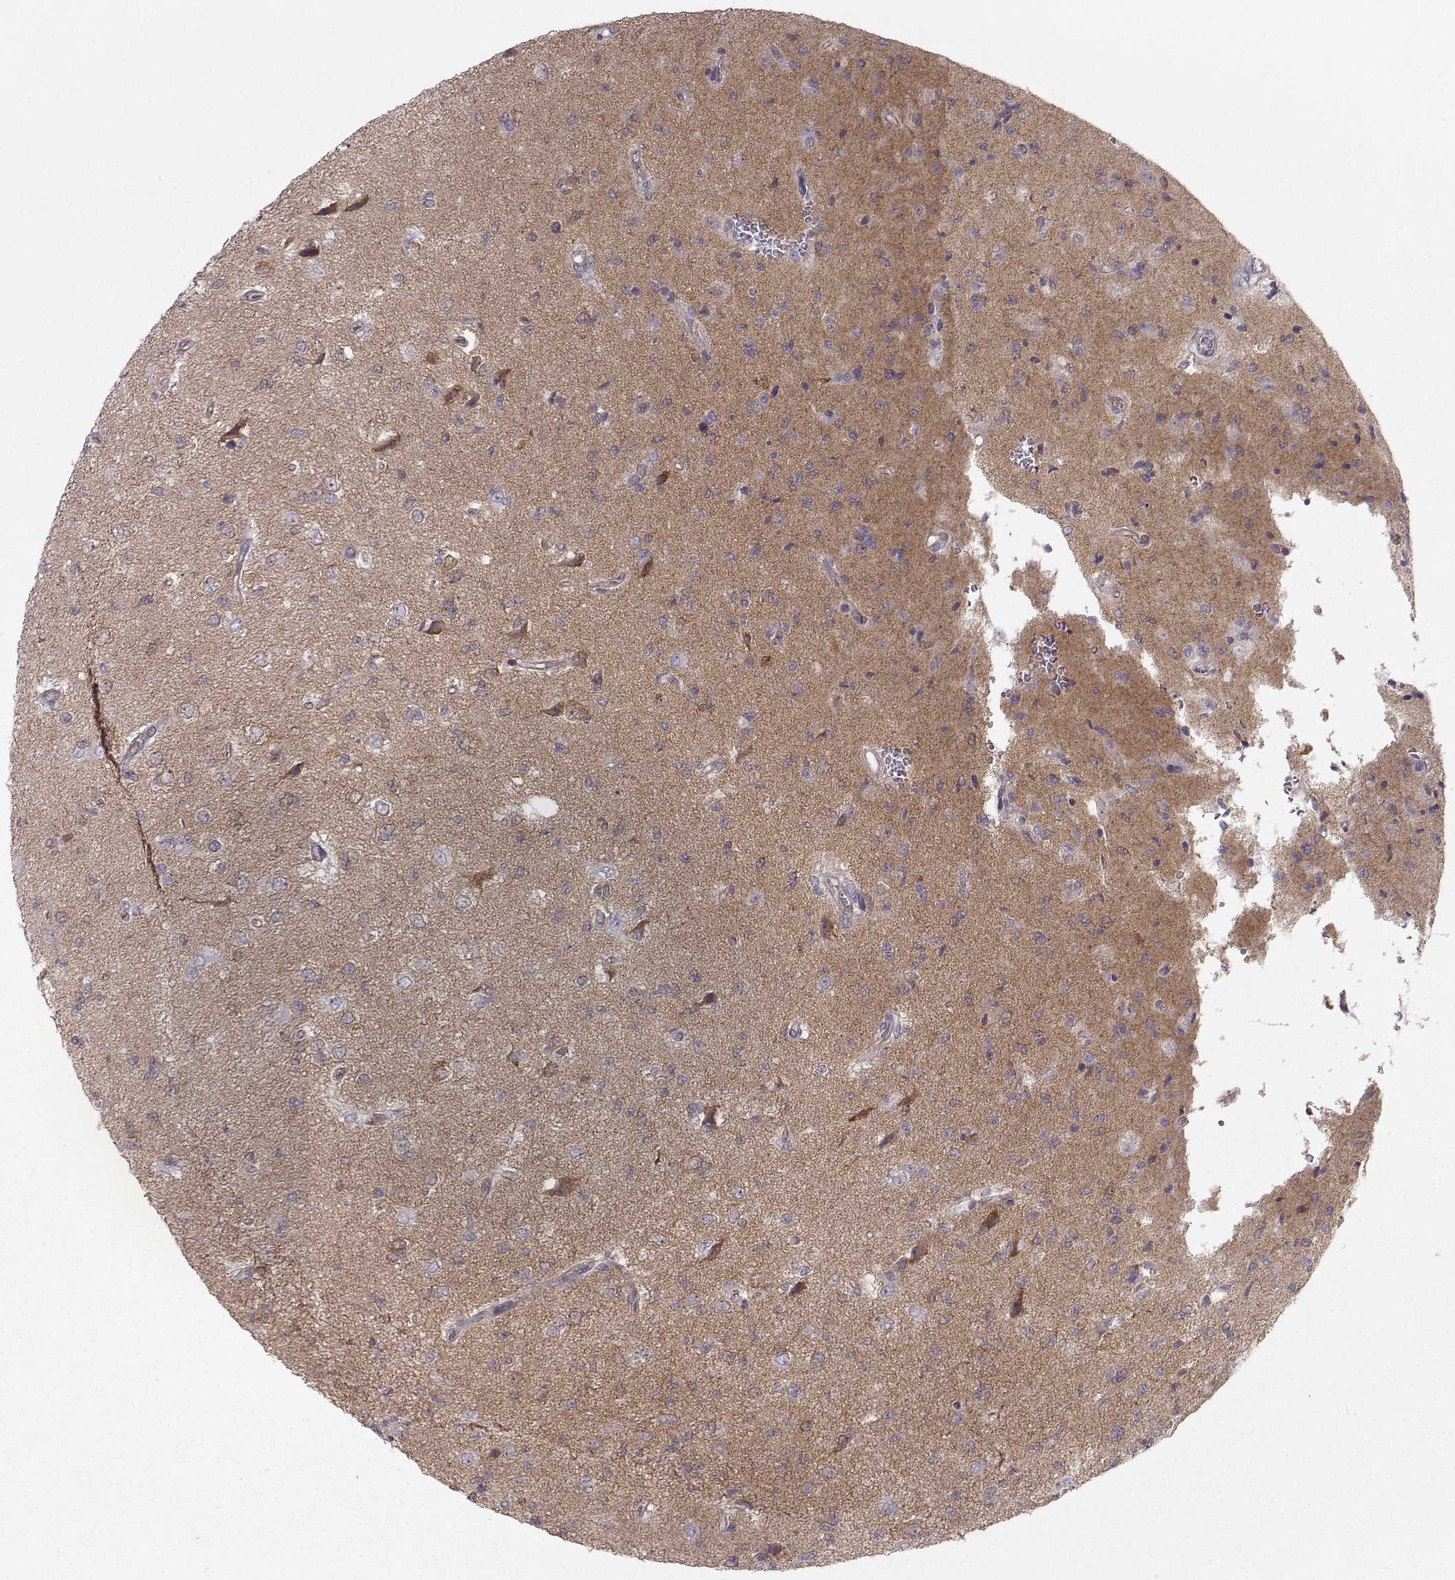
{"staining": {"intensity": "negative", "quantity": "none", "location": "none"}, "tissue": "glioma", "cell_type": "Tumor cells", "image_type": "cancer", "snomed": [{"axis": "morphology", "description": "Glioma, malignant, High grade"}, {"axis": "topography", "description": "Brain"}], "caption": "This micrograph is of high-grade glioma (malignant) stained with immunohistochemistry (IHC) to label a protein in brown with the nuclei are counter-stained blue. There is no positivity in tumor cells.", "gene": "MAST1", "patient": {"sex": "male", "age": 56}}